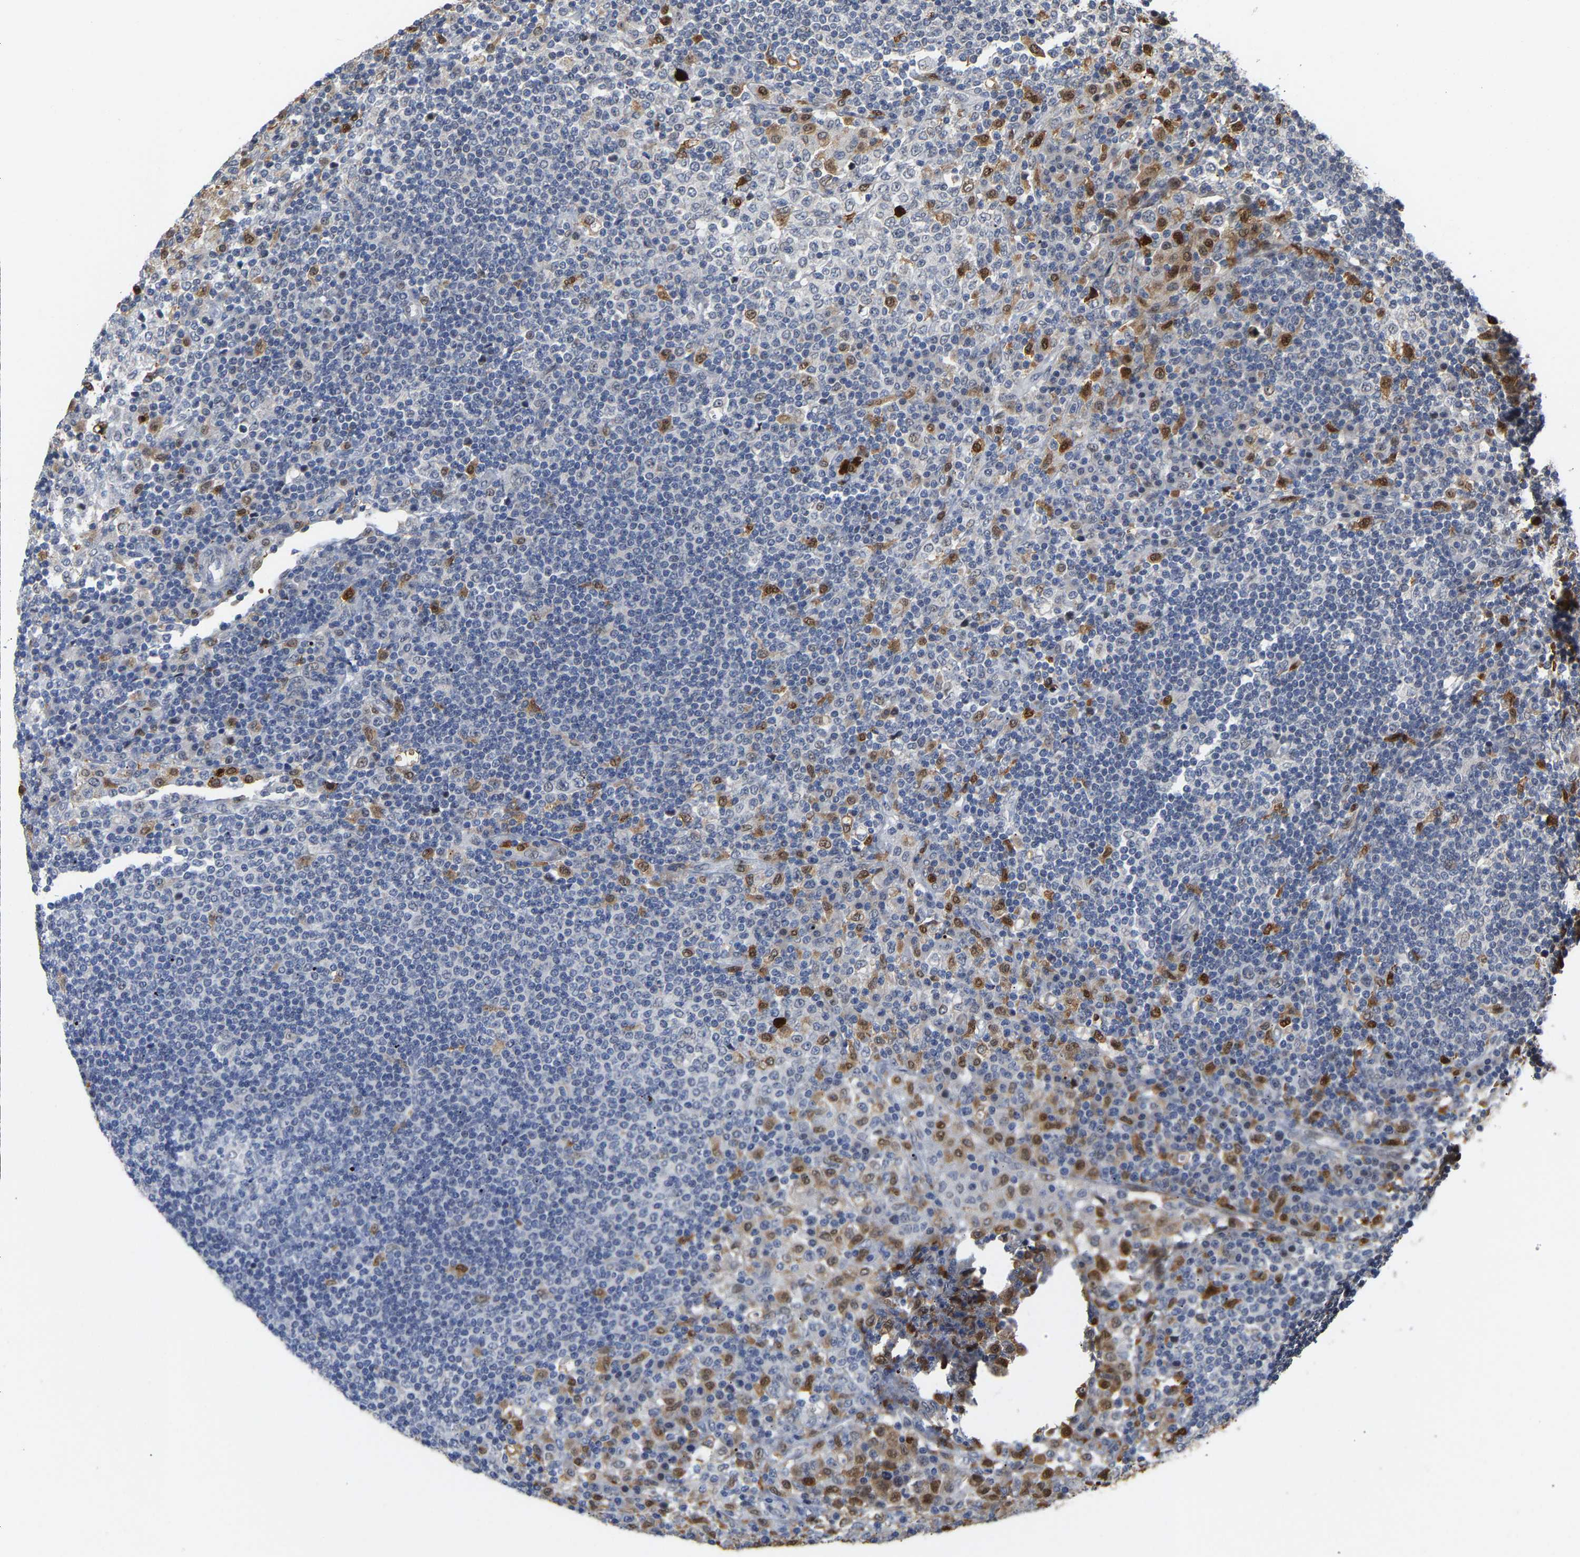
{"staining": {"intensity": "negative", "quantity": "none", "location": "none"}, "tissue": "lymph node", "cell_type": "Germinal center cells", "image_type": "normal", "snomed": [{"axis": "morphology", "description": "Normal tissue, NOS"}, {"axis": "topography", "description": "Lymph node"}], "caption": "Immunohistochemistry (IHC) micrograph of normal lymph node: human lymph node stained with DAB demonstrates no significant protein positivity in germinal center cells.", "gene": "TDRD7", "patient": {"sex": "female", "age": 53}}